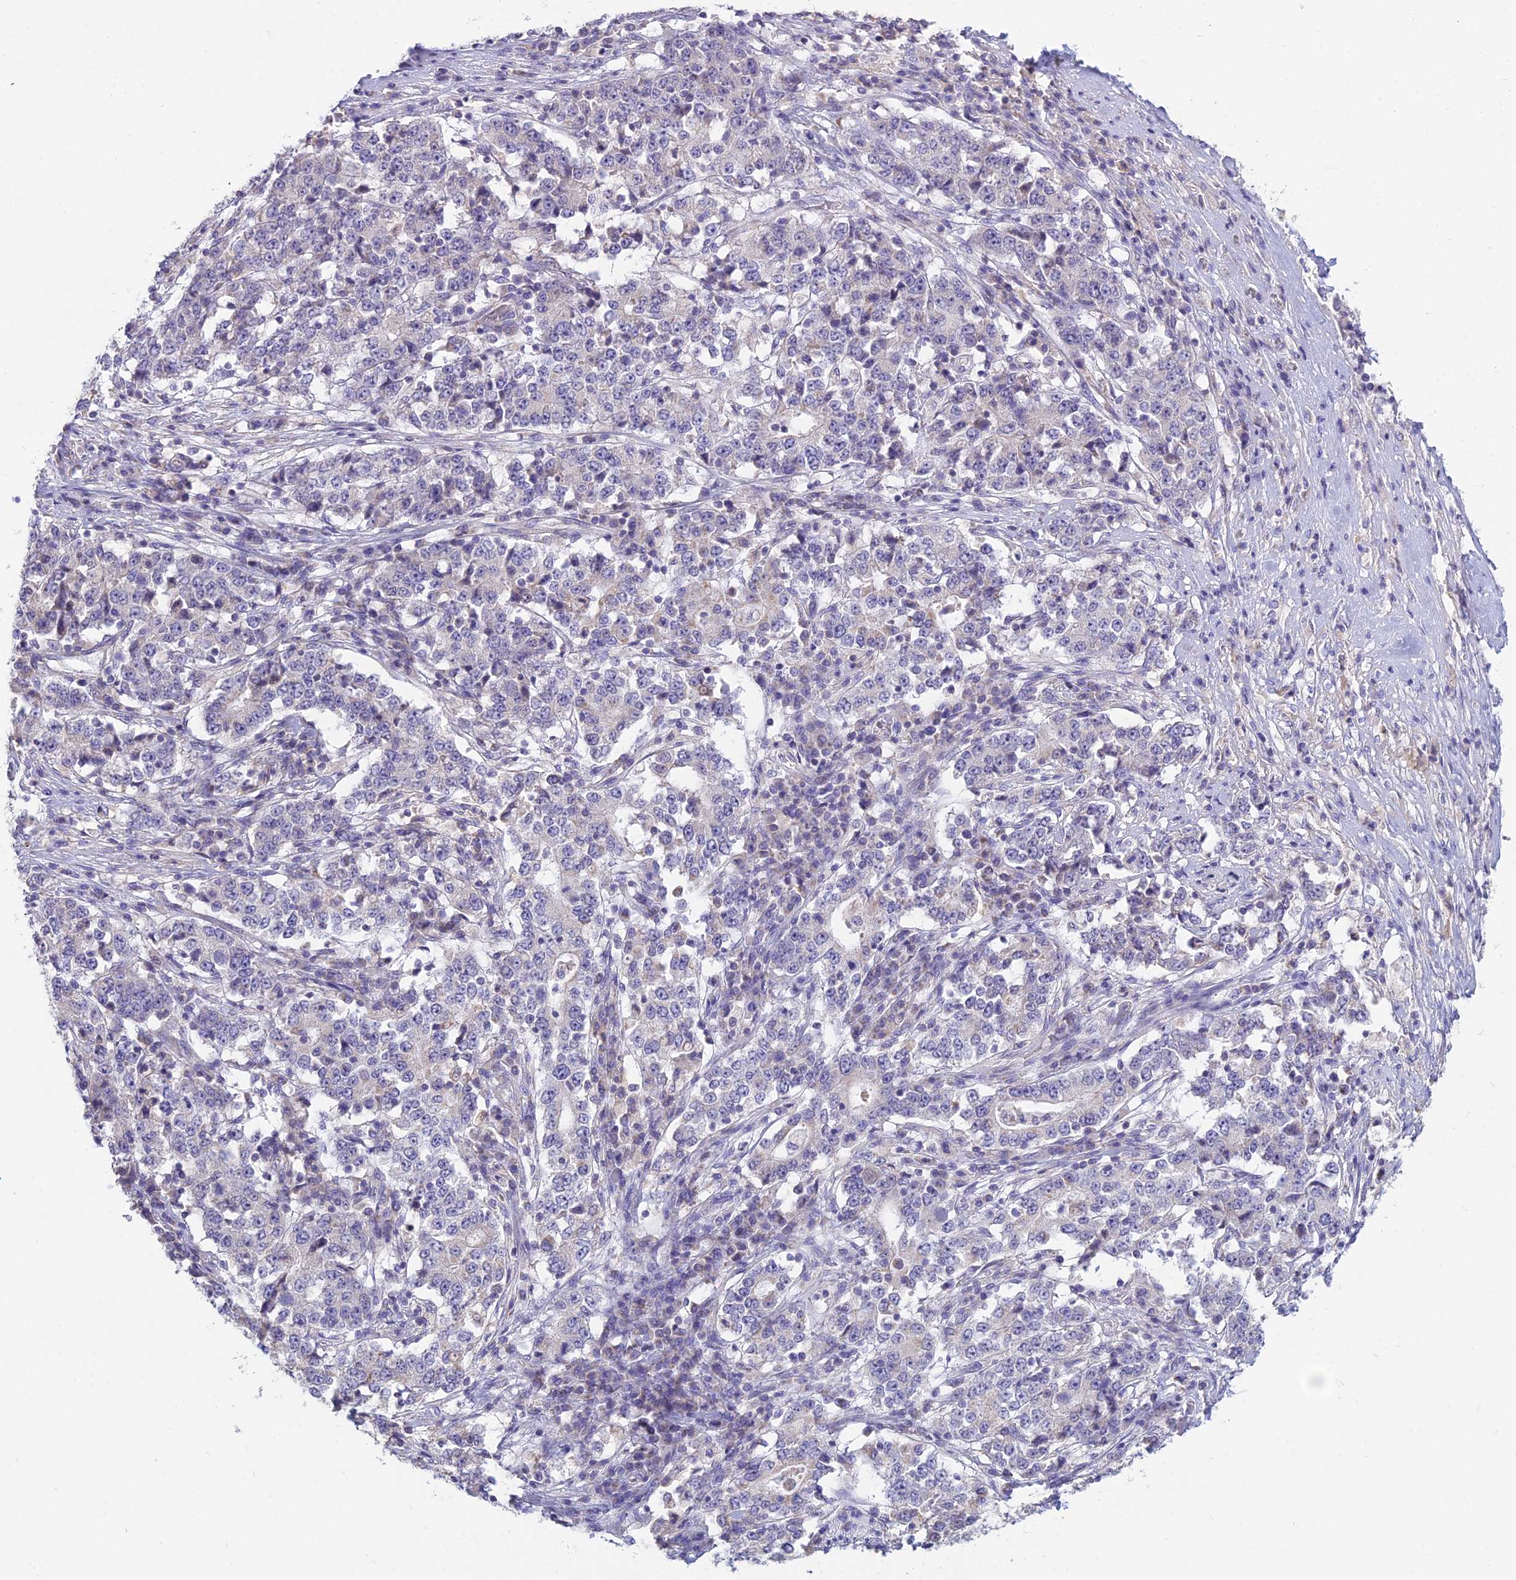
{"staining": {"intensity": "negative", "quantity": "none", "location": "none"}, "tissue": "stomach cancer", "cell_type": "Tumor cells", "image_type": "cancer", "snomed": [{"axis": "morphology", "description": "Adenocarcinoma, NOS"}, {"axis": "topography", "description": "Stomach"}], "caption": "Immunohistochemistry of stomach cancer shows no expression in tumor cells.", "gene": "CFAP206", "patient": {"sex": "male", "age": 59}}